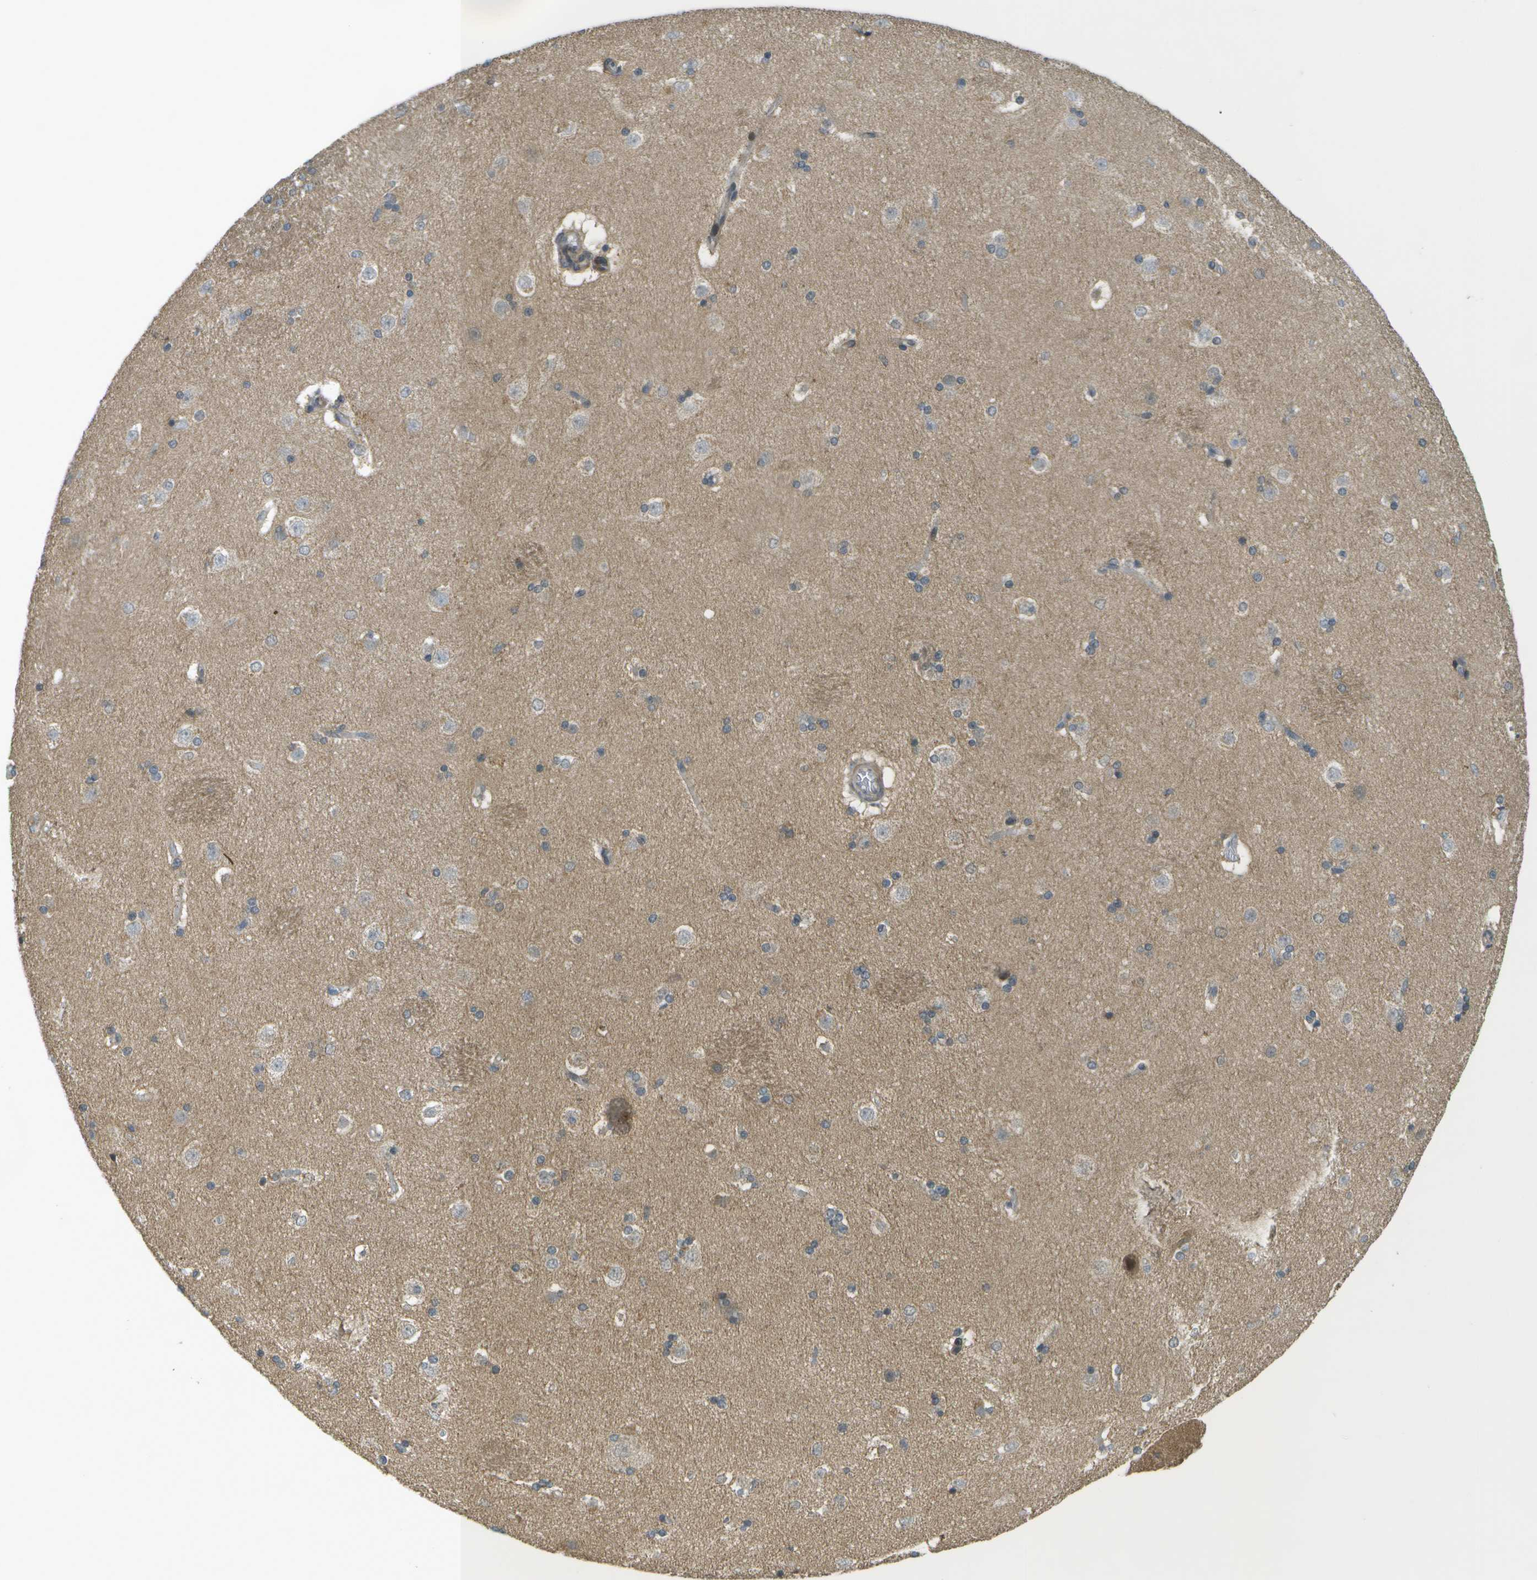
{"staining": {"intensity": "negative", "quantity": "none", "location": "none"}, "tissue": "caudate", "cell_type": "Glial cells", "image_type": "normal", "snomed": [{"axis": "morphology", "description": "Normal tissue, NOS"}, {"axis": "topography", "description": "Lateral ventricle wall"}], "caption": "DAB immunohistochemical staining of unremarkable caudate displays no significant positivity in glial cells.", "gene": "WNK2", "patient": {"sex": "female", "age": 19}}